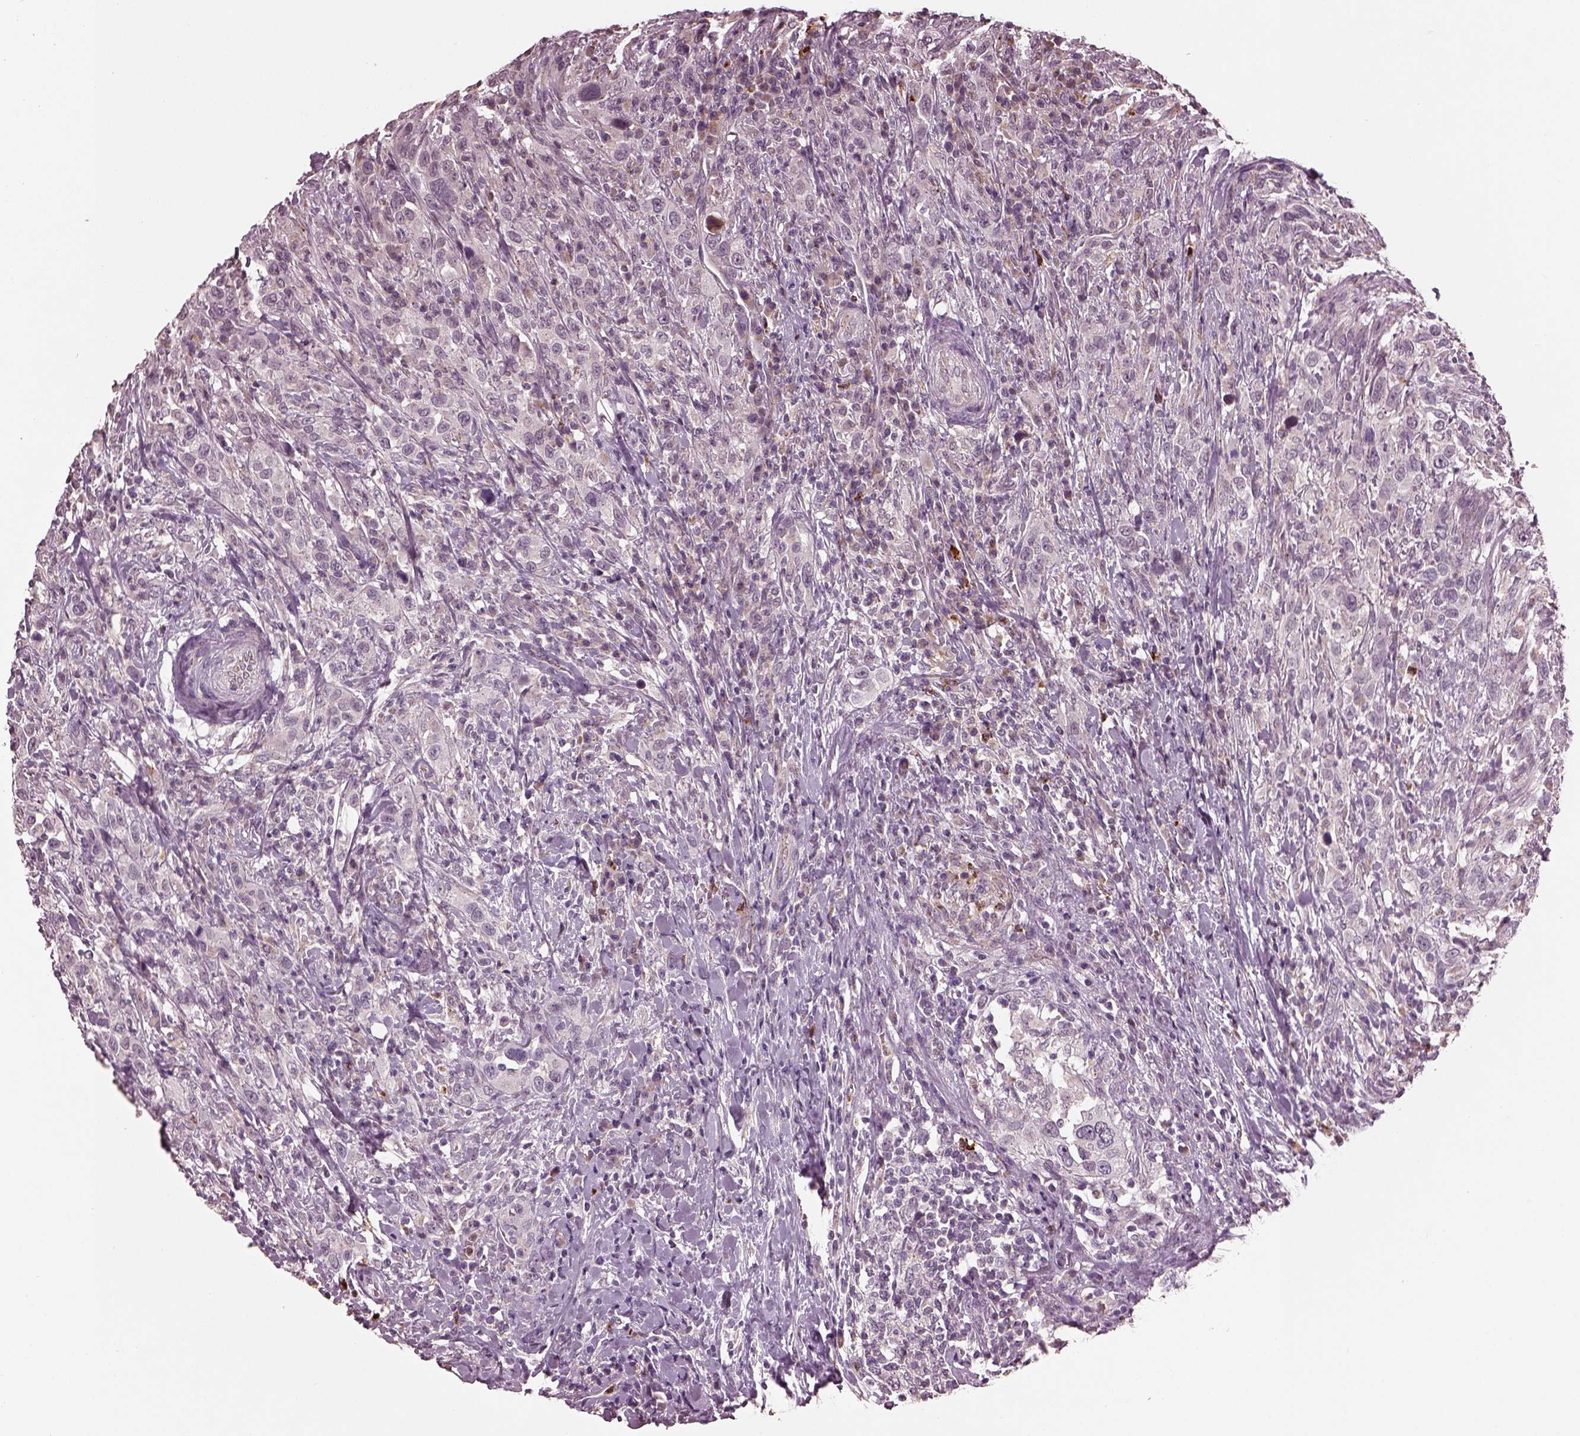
{"staining": {"intensity": "negative", "quantity": "none", "location": "none"}, "tissue": "urothelial cancer", "cell_type": "Tumor cells", "image_type": "cancer", "snomed": [{"axis": "morphology", "description": "Urothelial carcinoma, NOS"}, {"axis": "morphology", "description": "Urothelial carcinoma, High grade"}, {"axis": "topography", "description": "Urinary bladder"}], "caption": "A histopathology image of urothelial cancer stained for a protein demonstrates no brown staining in tumor cells. The staining was performed using DAB to visualize the protein expression in brown, while the nuclei were stained in blue with hematoxylin (Magnification: 20x).", "gene": "RUFY3", "patient": {"sex": "female", "age": 64}}